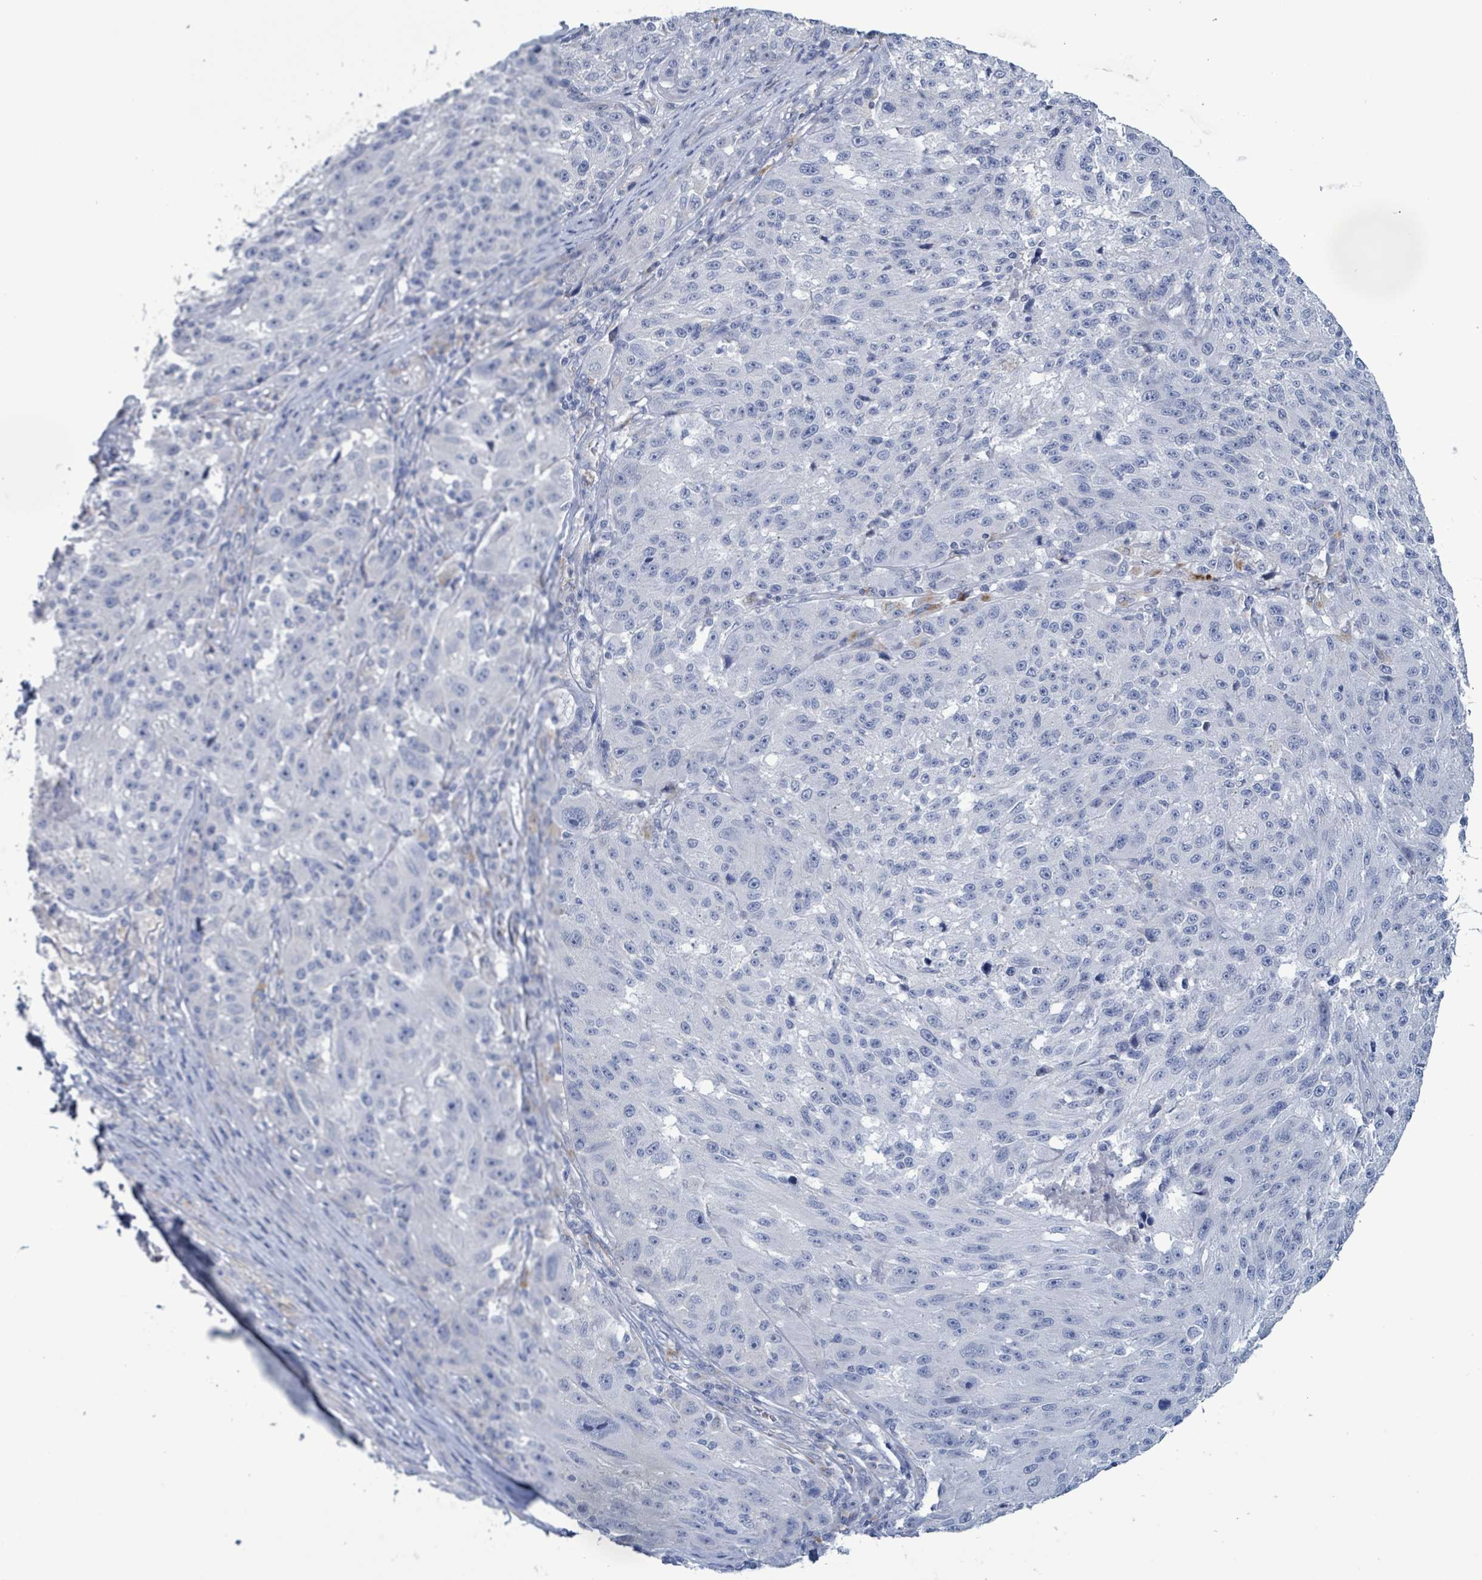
{"staining": {"intensity": "negative", "quantity": "none", "location": "none"}, "tissue": "melanoma", "cell_type": "Tumor cells", "image_type": "cancer", "snomed": [{"axis": "morphology", "description": "Malignant melanoma, NOS"}, {"axis": "topography", "description": "Skin"}], "caption": "Tumor cells are negative for brown protein staining in melanoma.", "gene": "PKLR", "patient": {"sex": "male", "age": 53}}